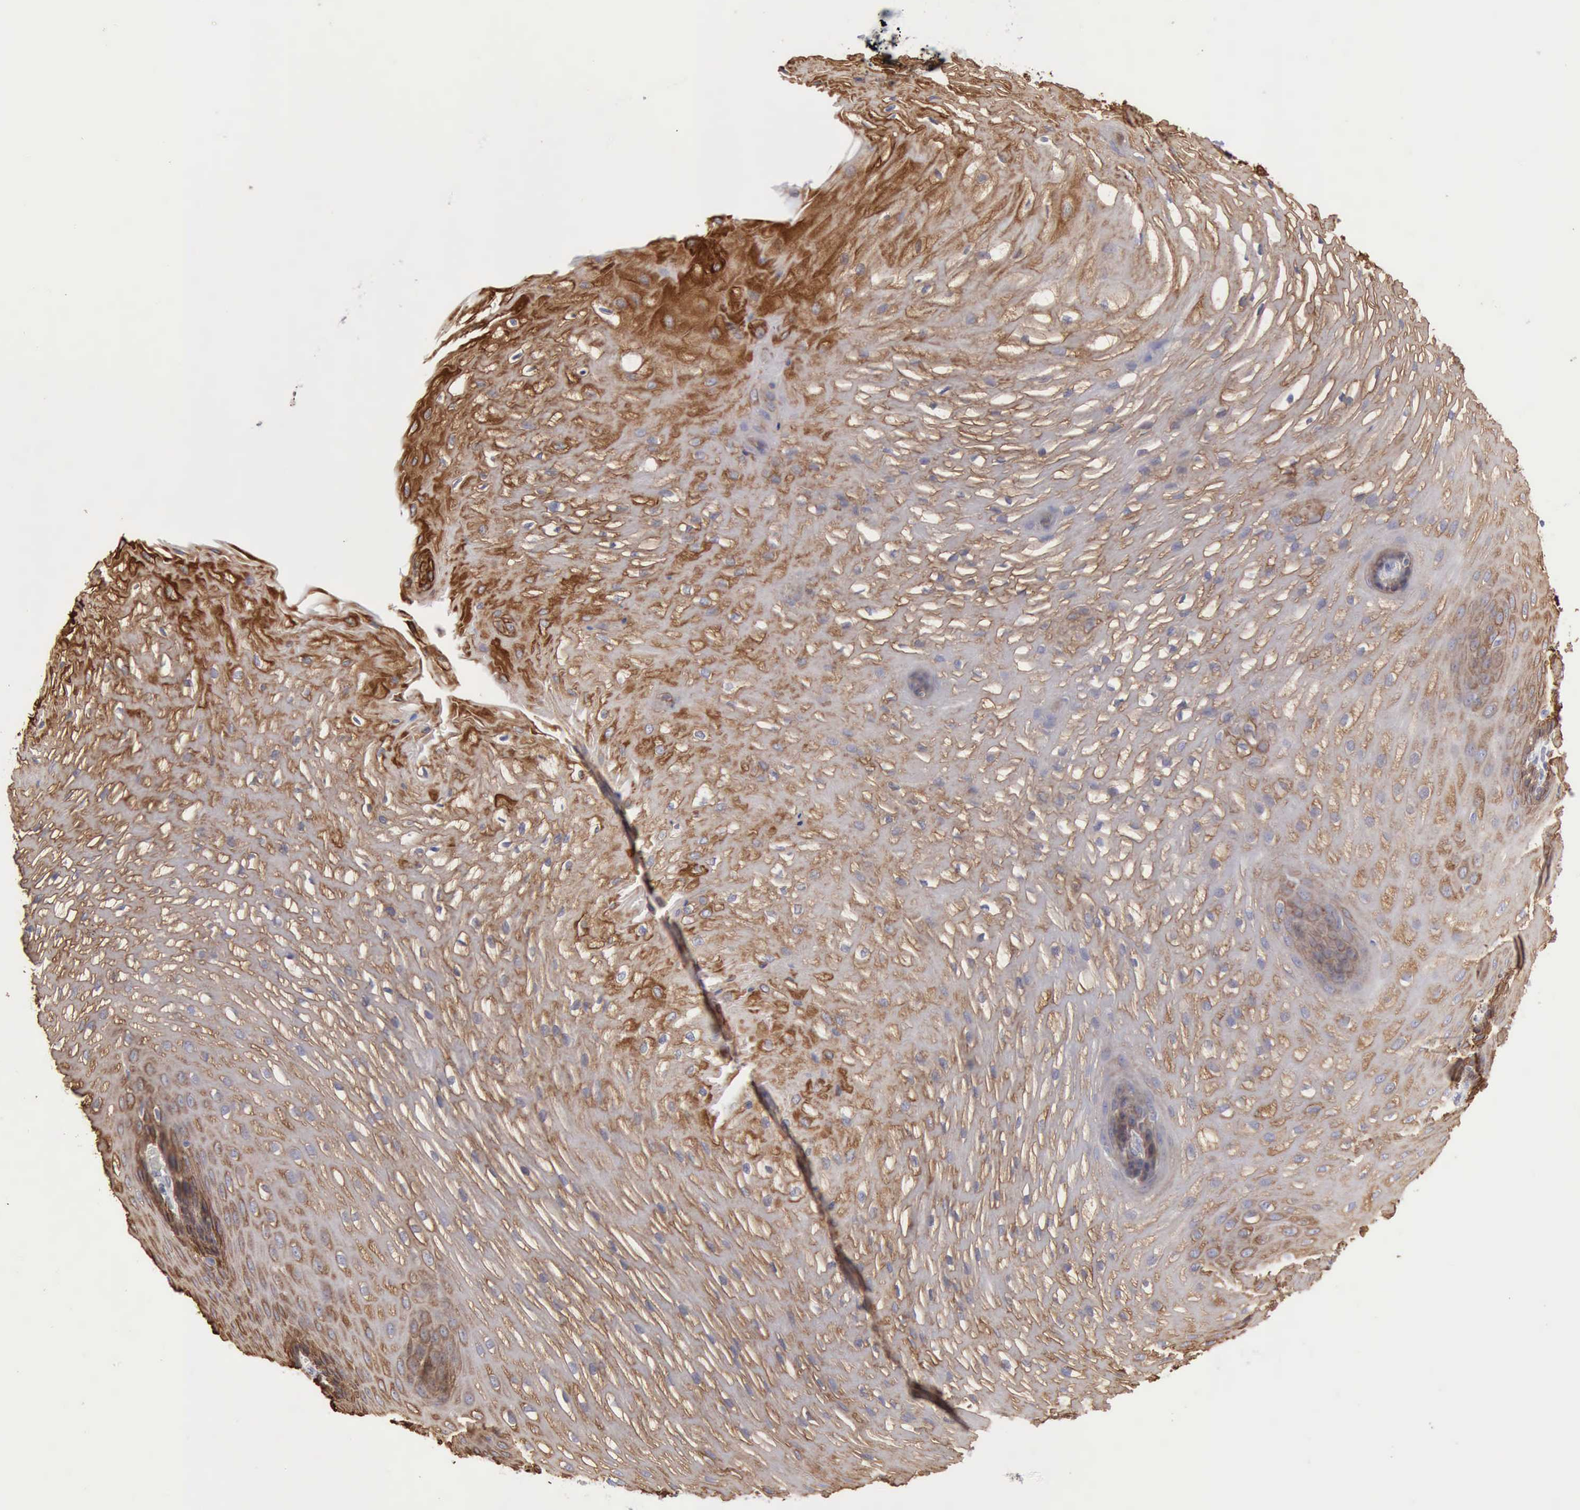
{"staining": {"intensity": "moderate", "quantity": ">75%", "location": "cytoplasmic/membranous"}, "tissue": "esophagus", "cell_type": "Squamous epithelial cells", "image_type": "normal", "snomed": [{"axis": "morphology", "description": "Normal tissue, NOS"}, {"axis": "morphology", "description": "Adenocarcinoma, NOS"}, {"axis": "topography", "description": "Esophagus"}, {"axis": "topography", "description": "Stomach"}], "caption": "A medium amount of moderate cytoplasmic/membranous expression is identified in about >75% of squamous epithelial cells in normal esophagus.", "gene": "KRT5", "patient": {"sex": "male", "age": 62}}